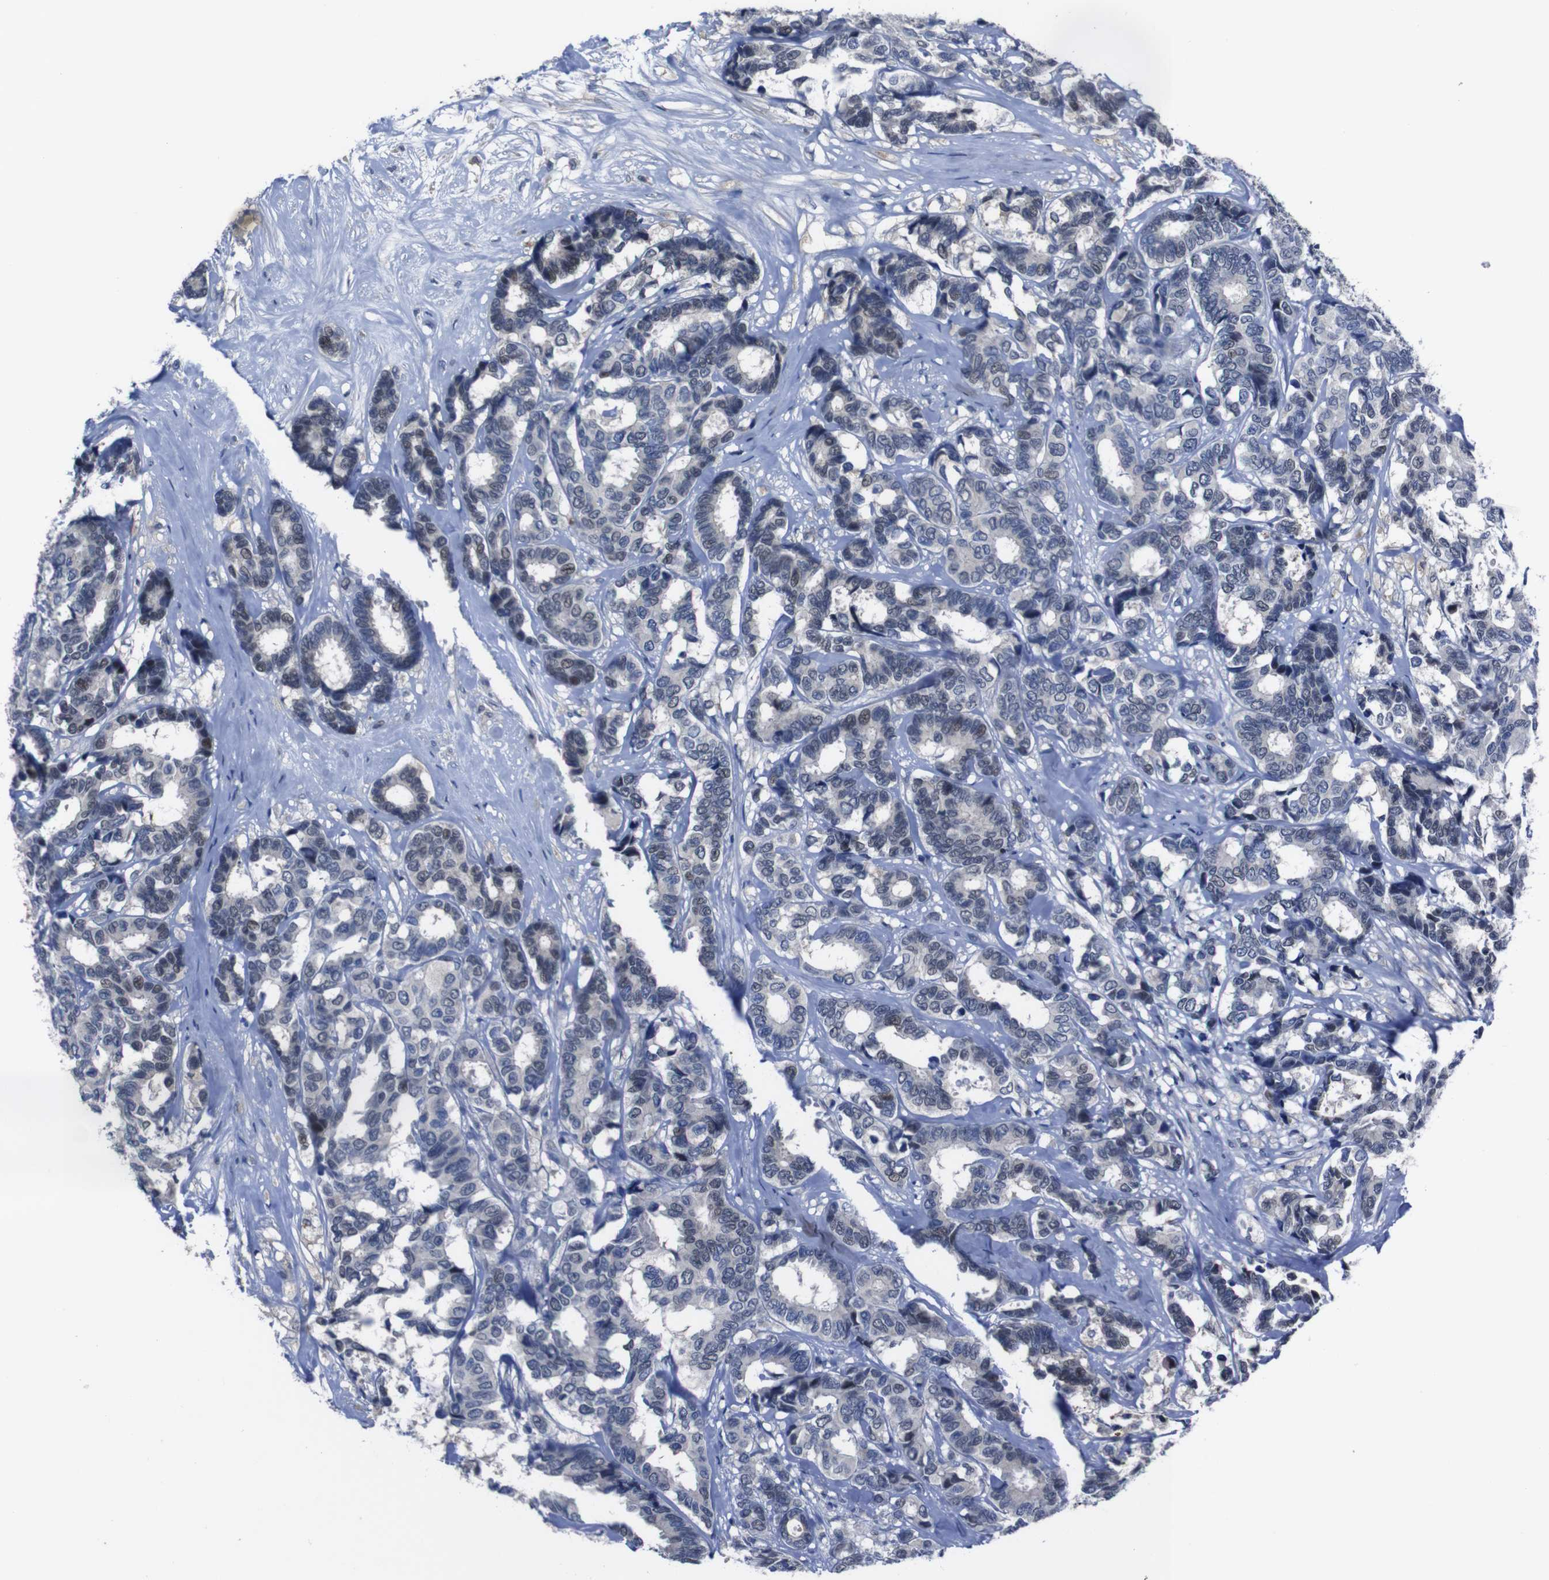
{"staining": {"intensity": "negative", "quantity": "none", "location": "none"}, "tissue": "breast cancer", "cell_type": "Tumor cells", "image_type": "cancer", "snomed": [{"axis": "morphology", "description": "Duct carcinoma"}, {"axis": "topography", "description": "Breast"}], "caption": "Immunohistochemical staining of intraductal carcinoma (breast) demonstrates no significant positivity in tumor cells.", "gene": "SEMA4B", "patient": {"sex": "female", "age": 87}}